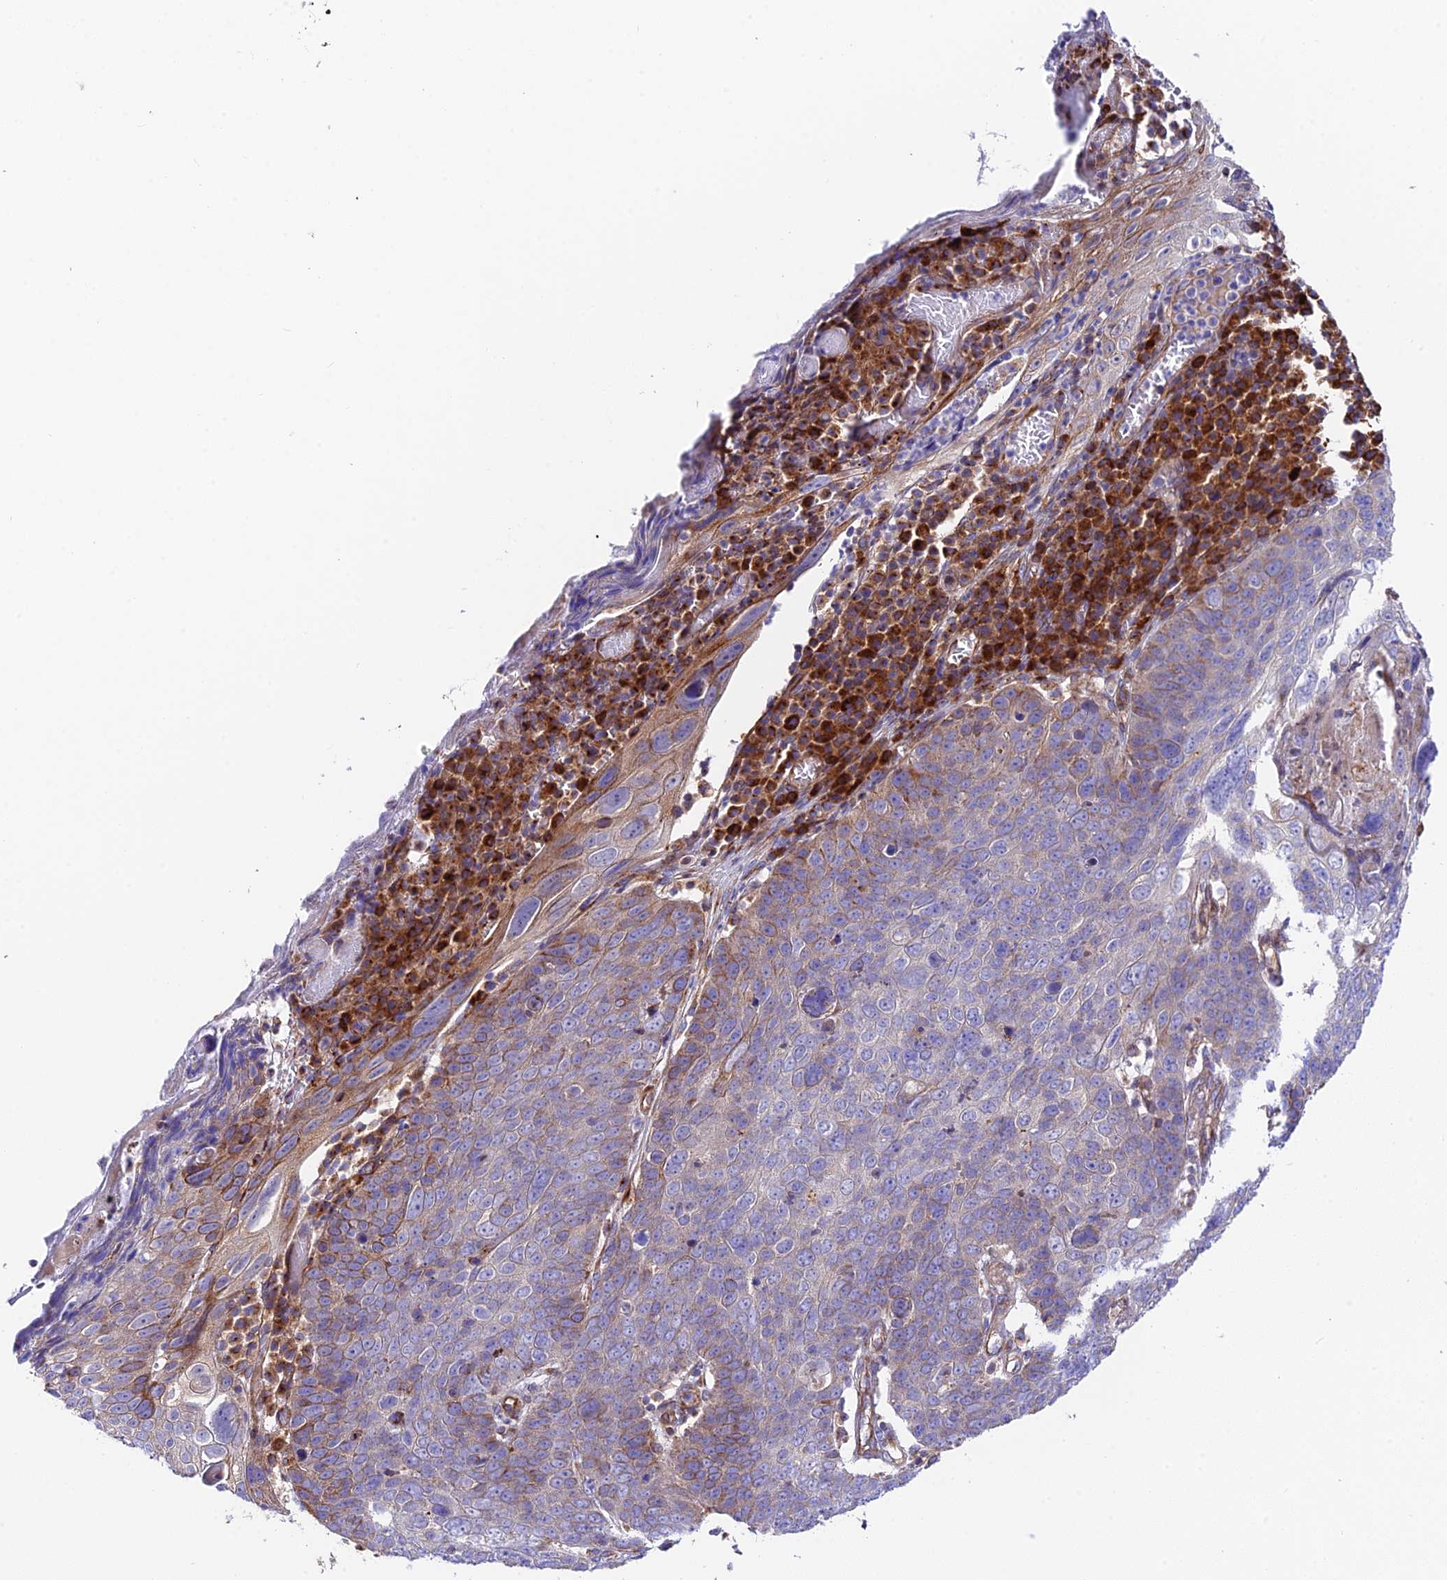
{"staining": {"intensity": "weak", "quantity": "25%-75%", "location": "cytoplasmic/membranous"}, "tissue": "skin cancer", "cell_type": "Tumor cells", "image_type": "cancer", "snomed": [{"axis": "morphology", "description": "Squamous cell carcinoma, NOS"}, {"axis": "topography", "description": "Skin"}], "caption": "Squamous cell carcinoma (skin) stained with IHC reveals weak cytoplasmic/membranous positivity in about 25%-75% of tumor cells.", "gene": "VPS13C", "patient": {"sex": "male", "age": 71}}